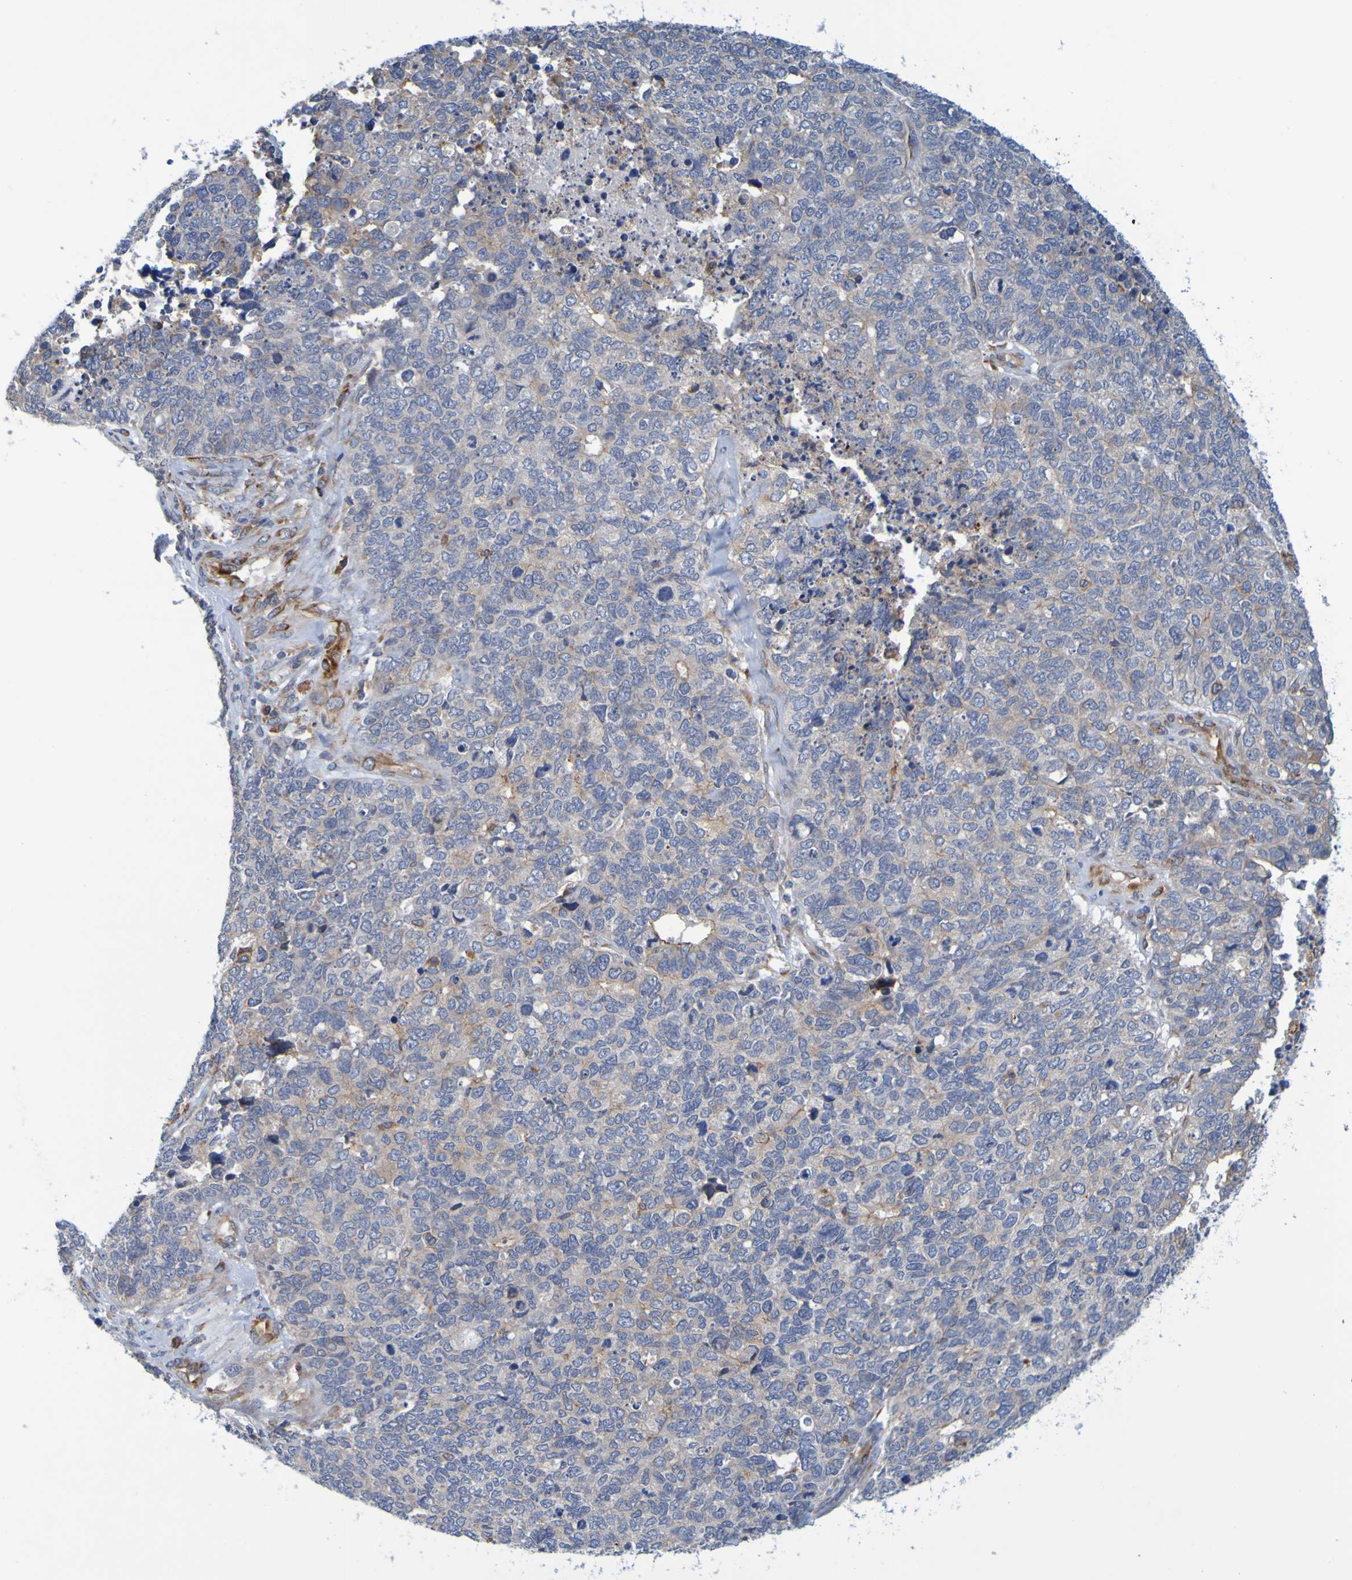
{"staining": {"intensity": "moderate", "quantity": "<25%", "location": "cytoplasmic/membranous"}, "tissue": "cervical cancer", "cell_type": "Tumor cells", "image_type": "cancer", "snomed": [{"axis": "morphology", "description": "Squamous cell carcinoma, NOS"}, {"axis": "topography", "description": "Cervix"}], "caption": "Human cervical squamous cell carcinoma stained with a protein marker reveals moderate staining in tumor cells.", "gene": "SIL1", "patient": {"sex": "female", "age": 63}}